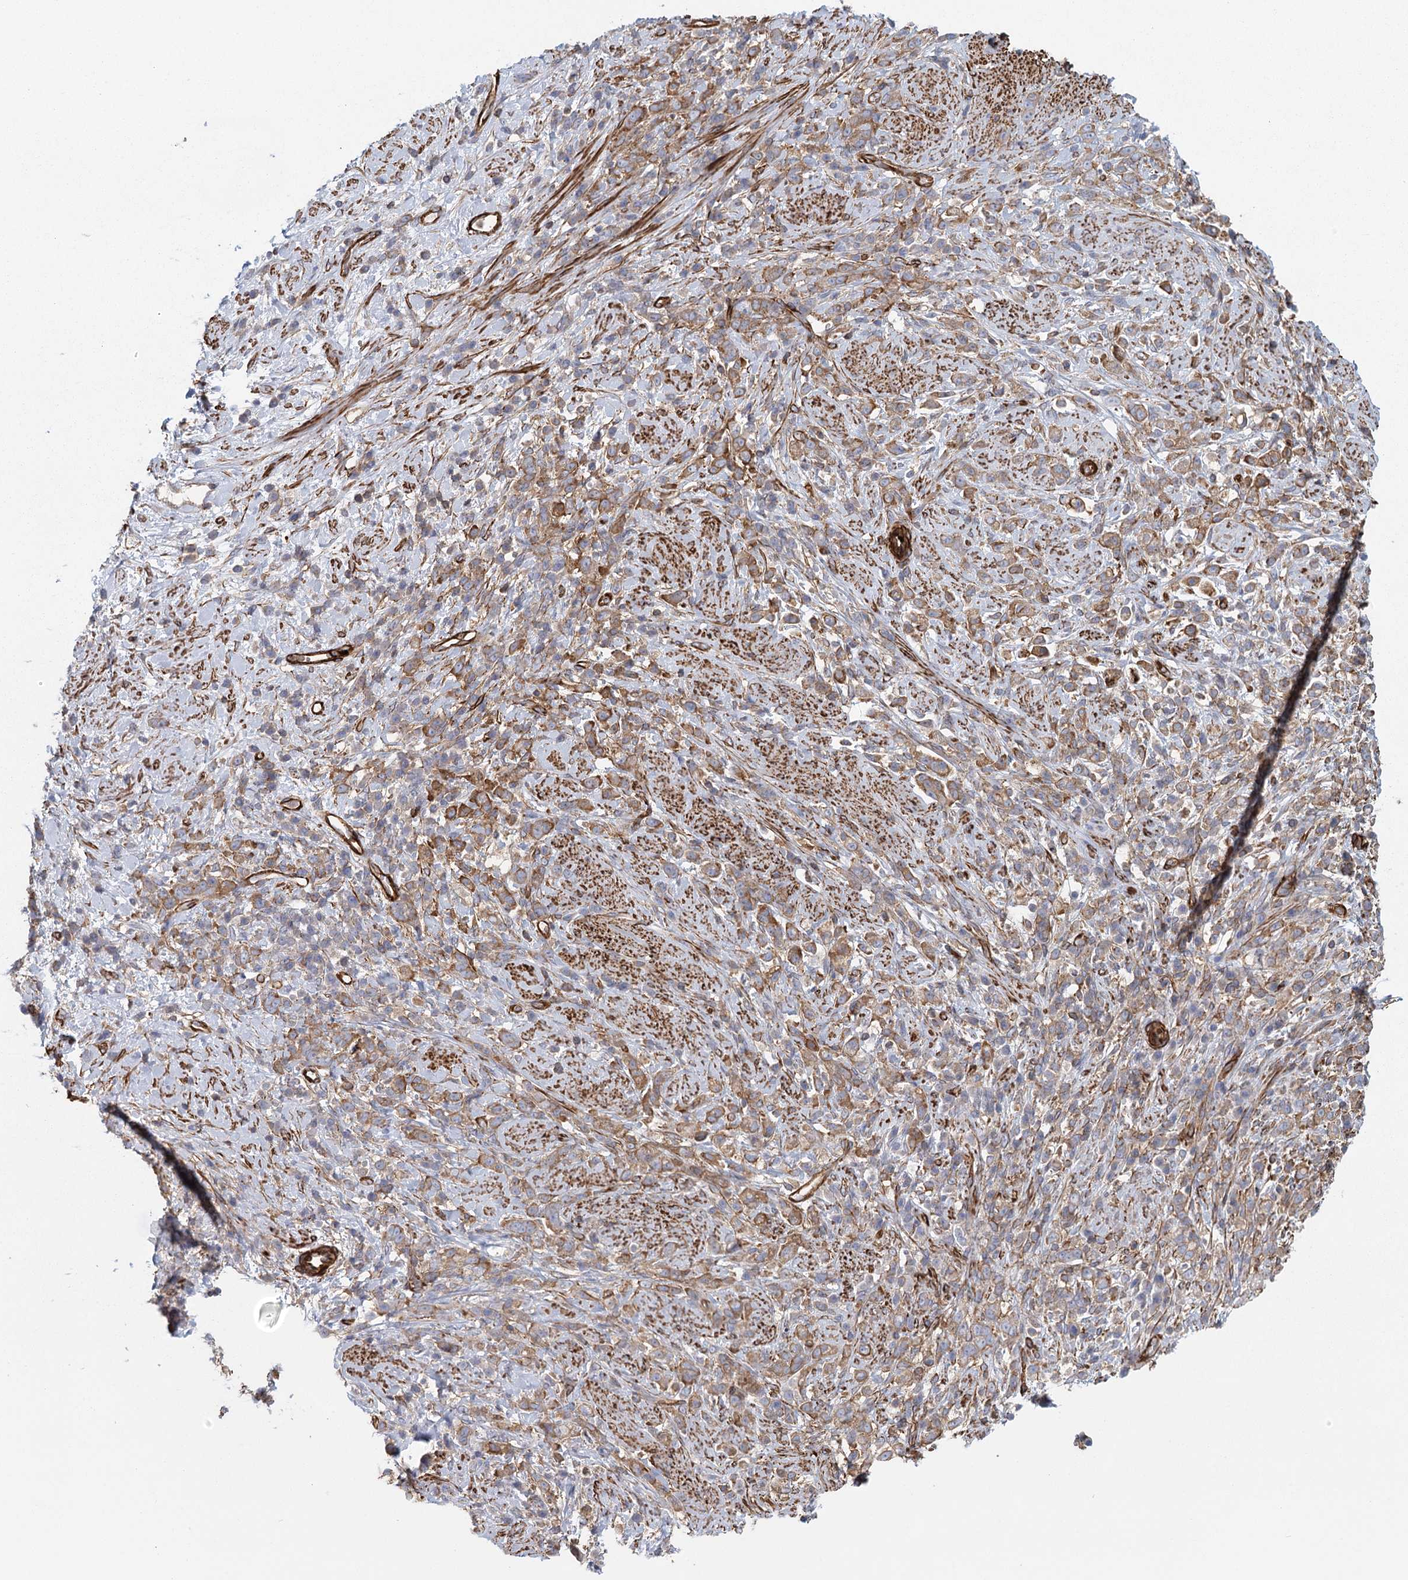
{"staining": {"intensity": "moderate", "quantity": ">75%", "location": "cytoplasmic/membranous"}, "tissue": "stomach cancer", "cell_type": "Tumor cells", "image_type": "cancer", "snomed": [{"axis": "morphology", "description": "Adenocarcinoma, NOS"}, {"axis": "topography", "description": "Stomach"}], "caption": "This image reveals immunohistochemistry staining of adenocarcinoma (stomach), with medium moderate cytoplasmic/membranous expression in about >75% of tumor cells.", "gene": "IFT46", "patient": {"sex": "female", "age": 60}}